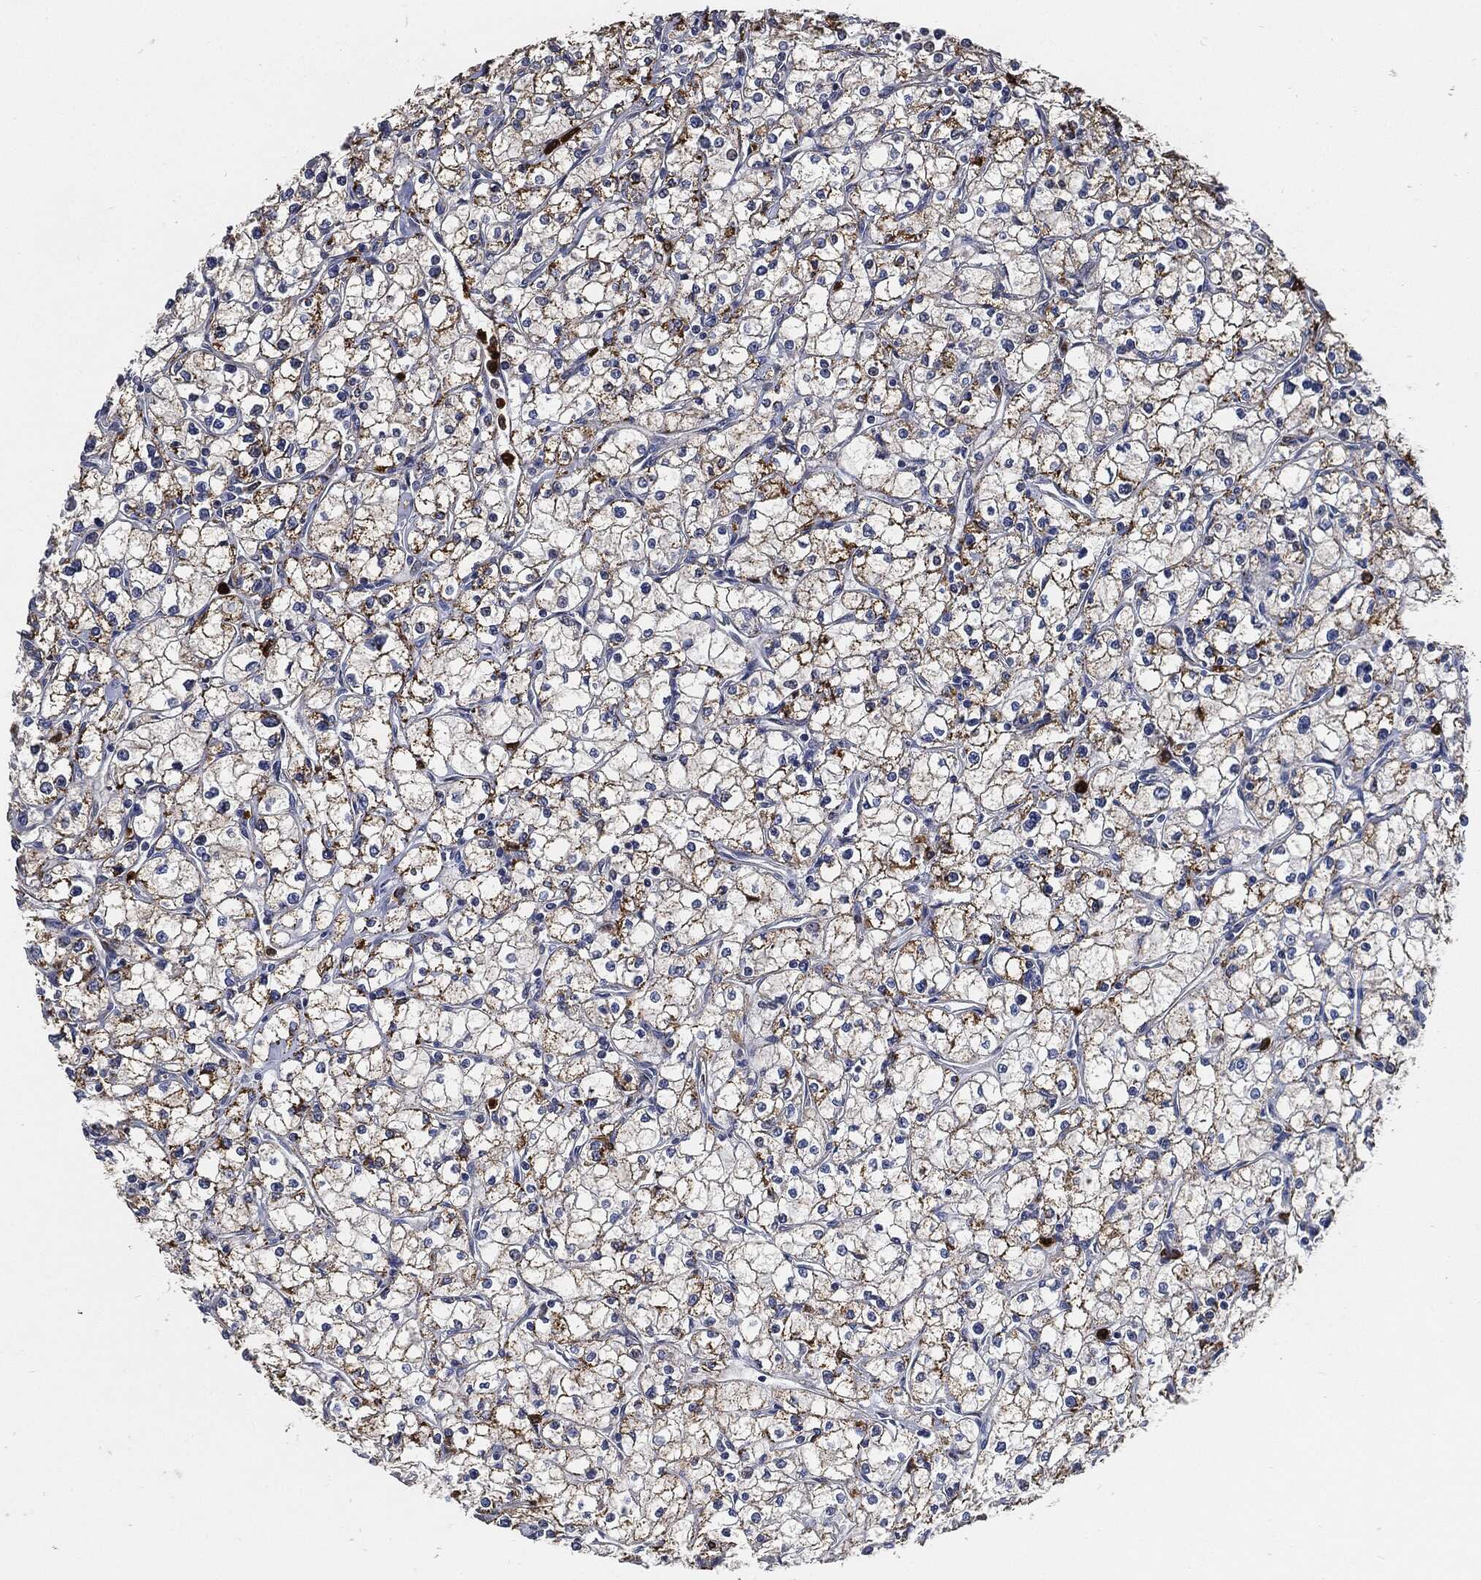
{"staining": {"intensity": "moderate", "quantity": ">75%", "location": "cytoplasmic/membranous"}, "tissue": "renal cancer", "cell_type": "Tumor cells", "image_type": "cancer", "snomed": [{"axis": "morphology", "description": "Adenocarcinoma, NOS"}, {"axis": "topography", "description": "Kidney"}], "caption": "This is a histology image of immunohistochemistry staining of renal adenocarcinoma, which shows moderate positivity in the cytoplasmic/membranous of tumor cells.", "gene": "S100A9", "patient": {"sex": "male", "age": 67}}